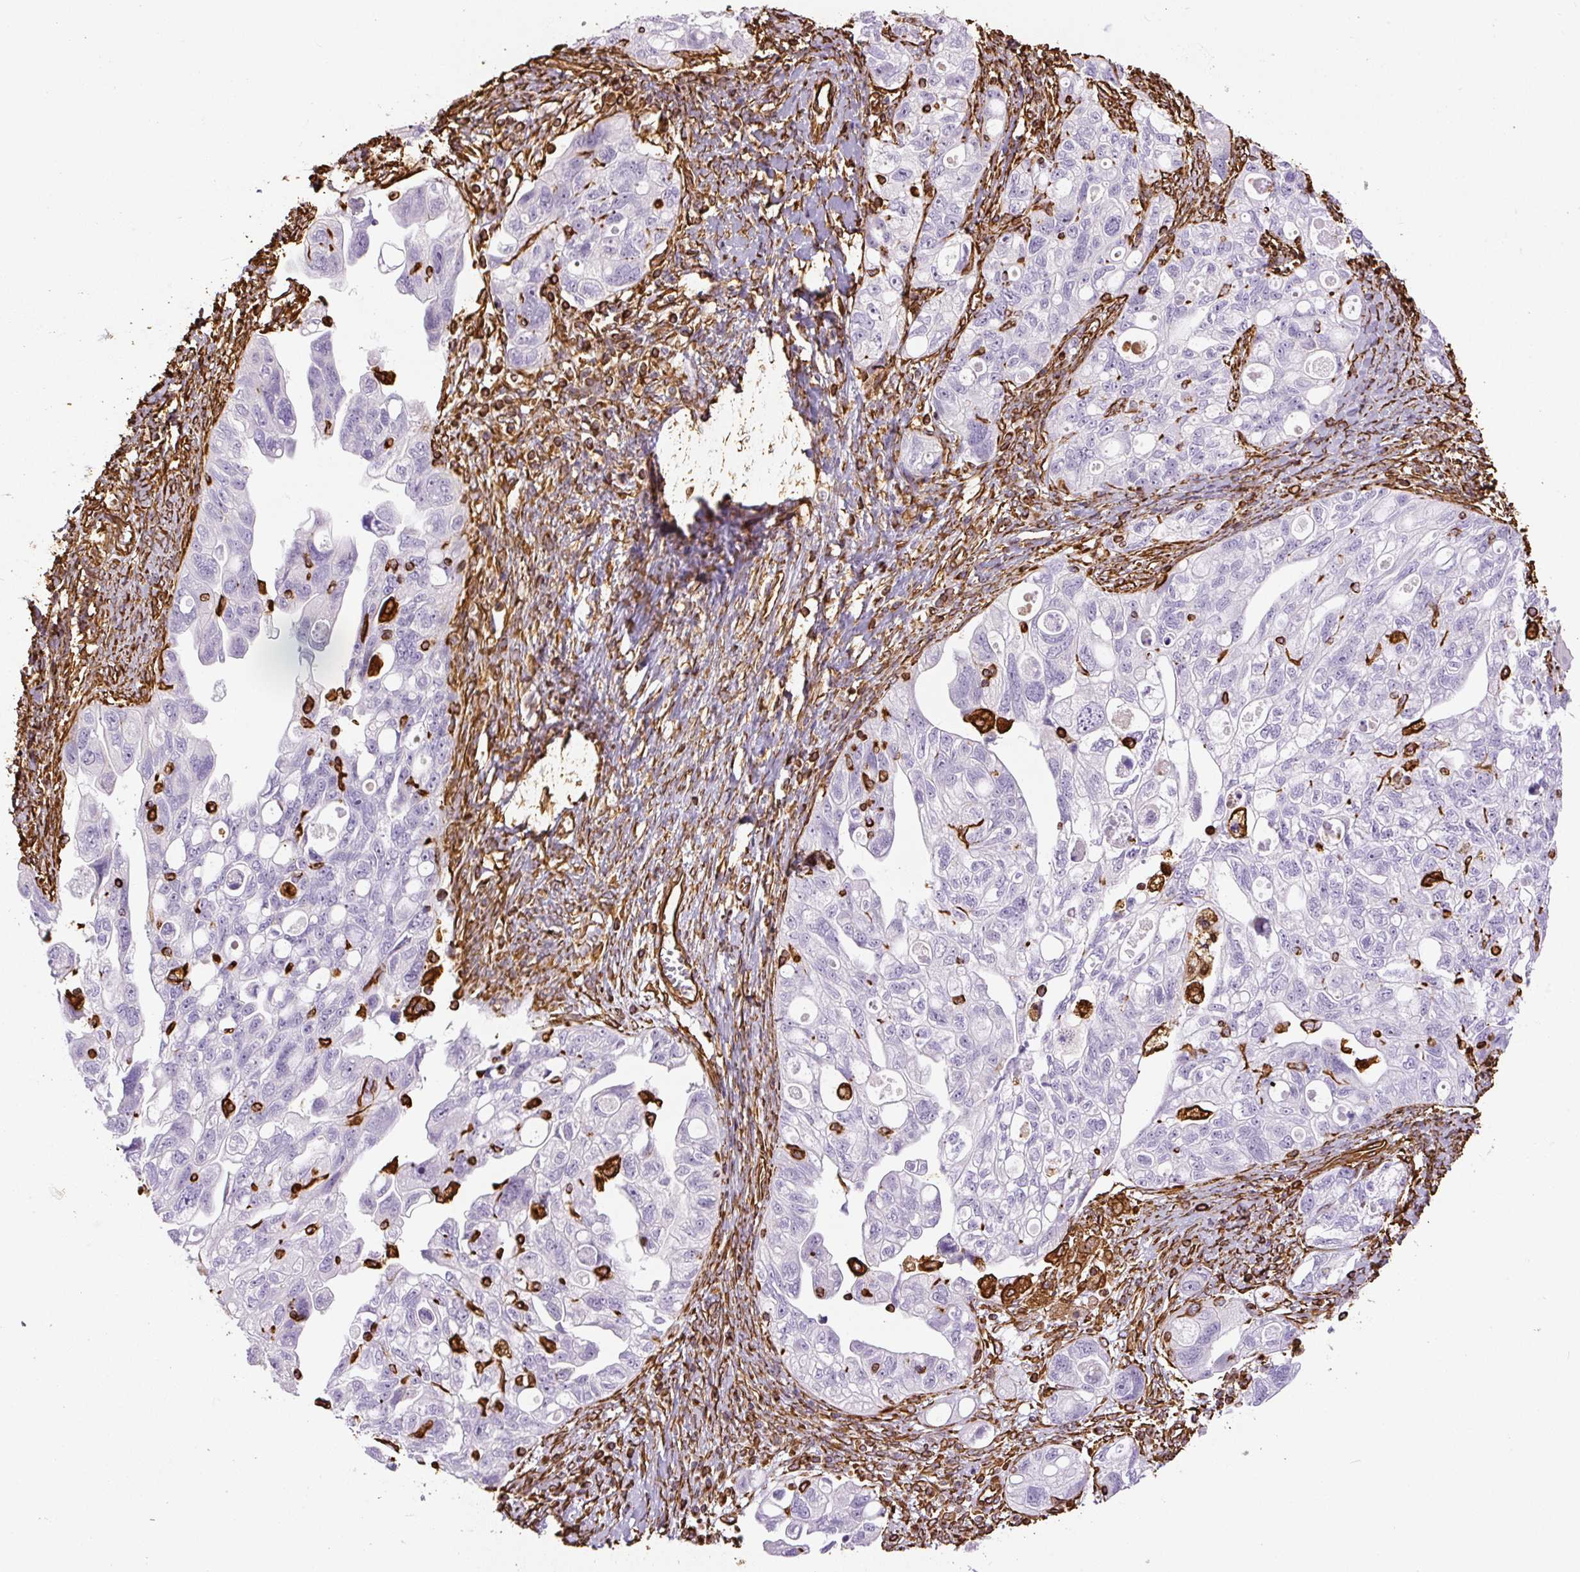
{"staining": {"intensity": "negative", "quantity": "none", "location": "none"}, "tissue": "ovarian cancer", "cell_type": "Tumor cells", "image_type": "cancer", "snomed": [{"axis": "morphology", "description": "Carcinoma, NOS"}, {"axis": "morphology", "description": "Cystadenocarcinoma, serous, NOS"}, {"axis": "topography", "description": "Ovary"}], "caption": "DAB (3,3'-diaminobenzidine) immunohistochemical staining of human serous cystadenocarcinoma (ovarian) exhibits no significant expression in tumor cells. (DAB immunohistochemistry (IHC) visualized using brightfield microscopy, high magnification).", "gene": "VIM", "patient": {"sex": "female", "age": 69}}